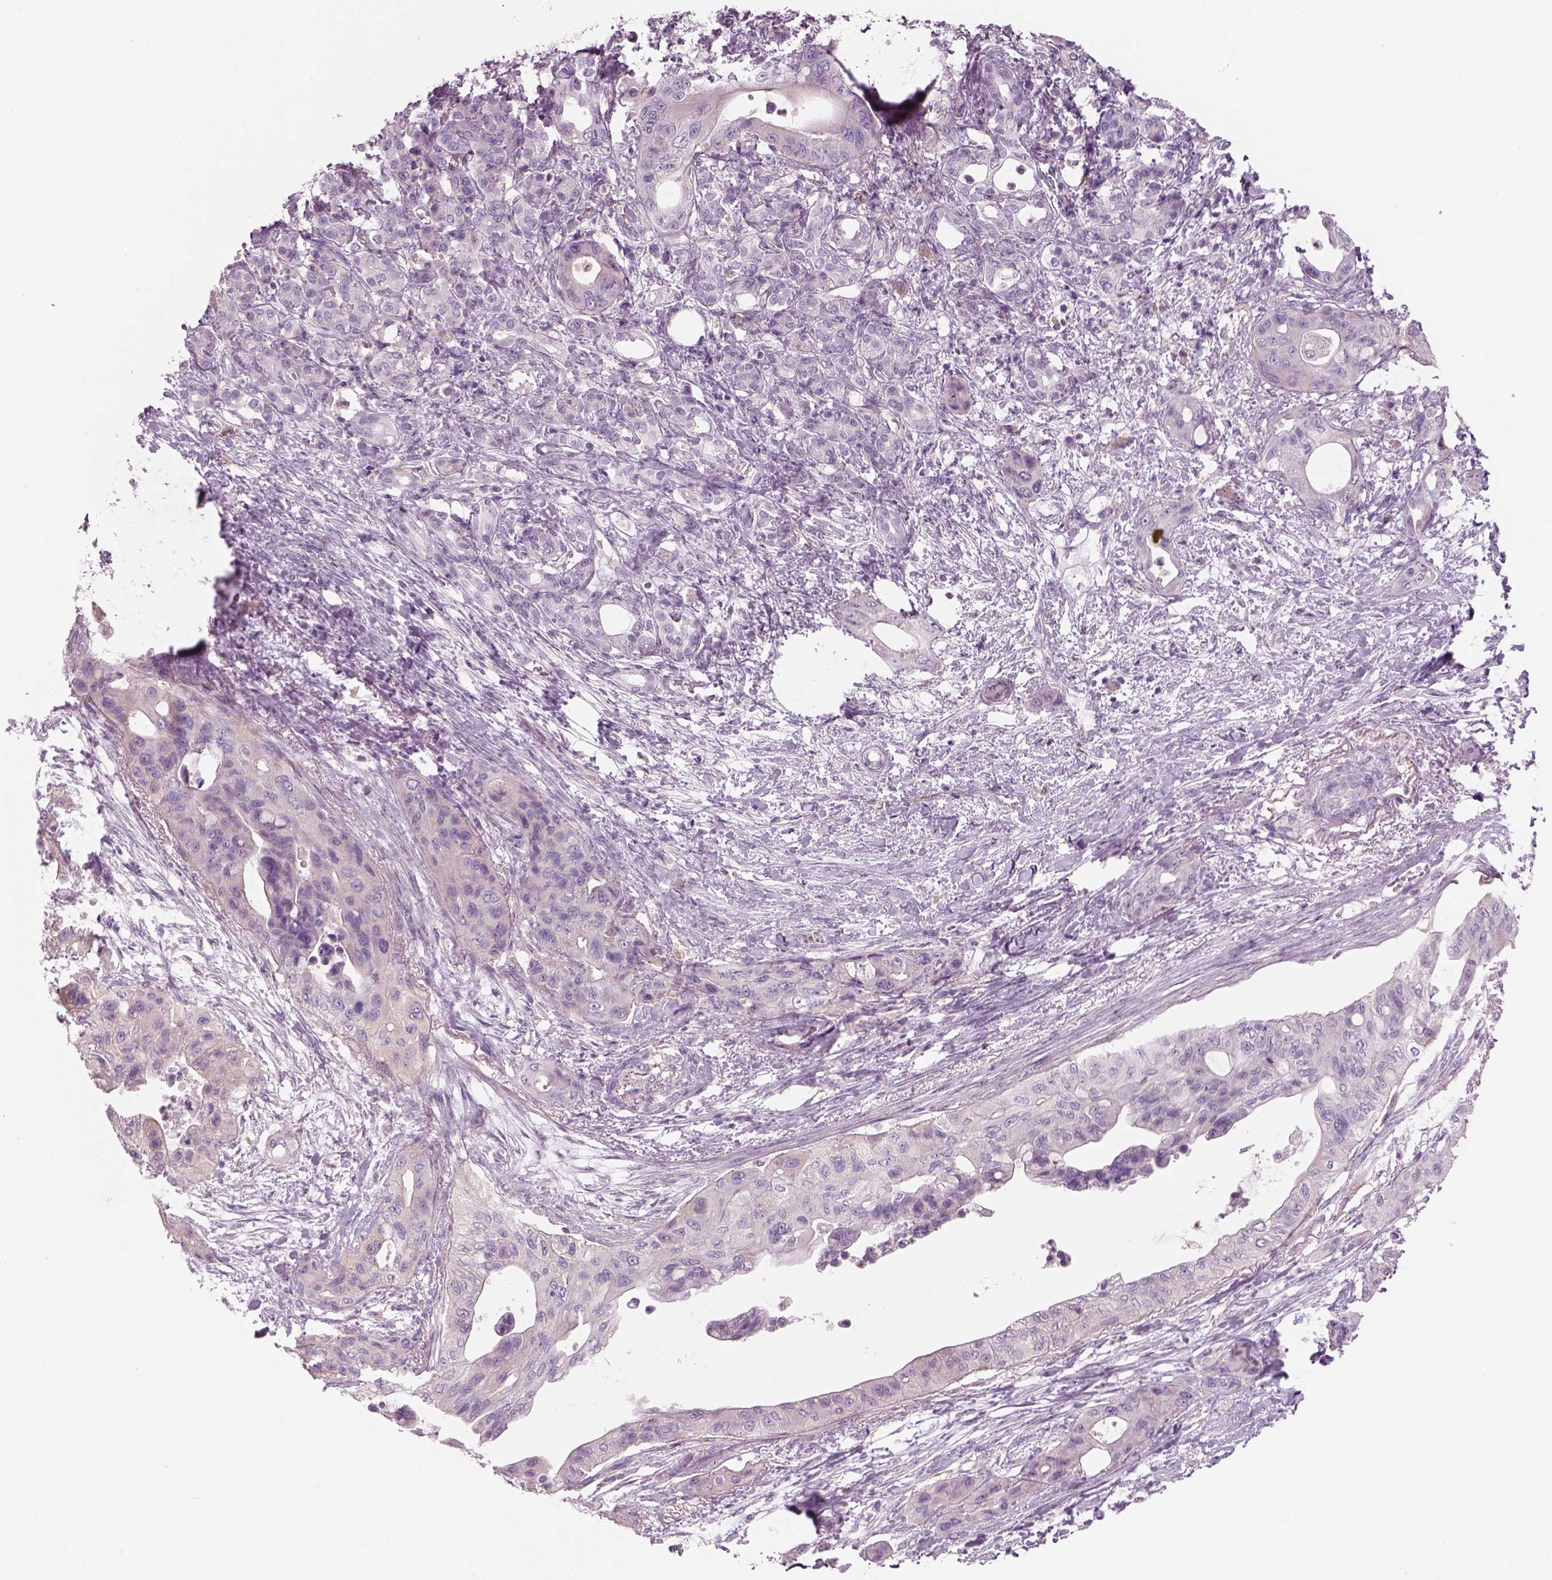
{"staining": {"intensity": "negative", "quantity": "none", "location": "none"}, "tissue": "pancreatic cancer", "cell_type": "Tumor cells", "image_type": "cancer", "snomed": [{"axis": "morphology", "description": "Adenocarcinoma, NOS"}, {"axis": "topography", "description": "Pancreas"}], "caption": "An image of pancreatic adenocarcinoma stained for a protein shows no brown staining in tumor cells.", "gene": "SLC1A7", "patient": {"sex": "male", "age": 71}}